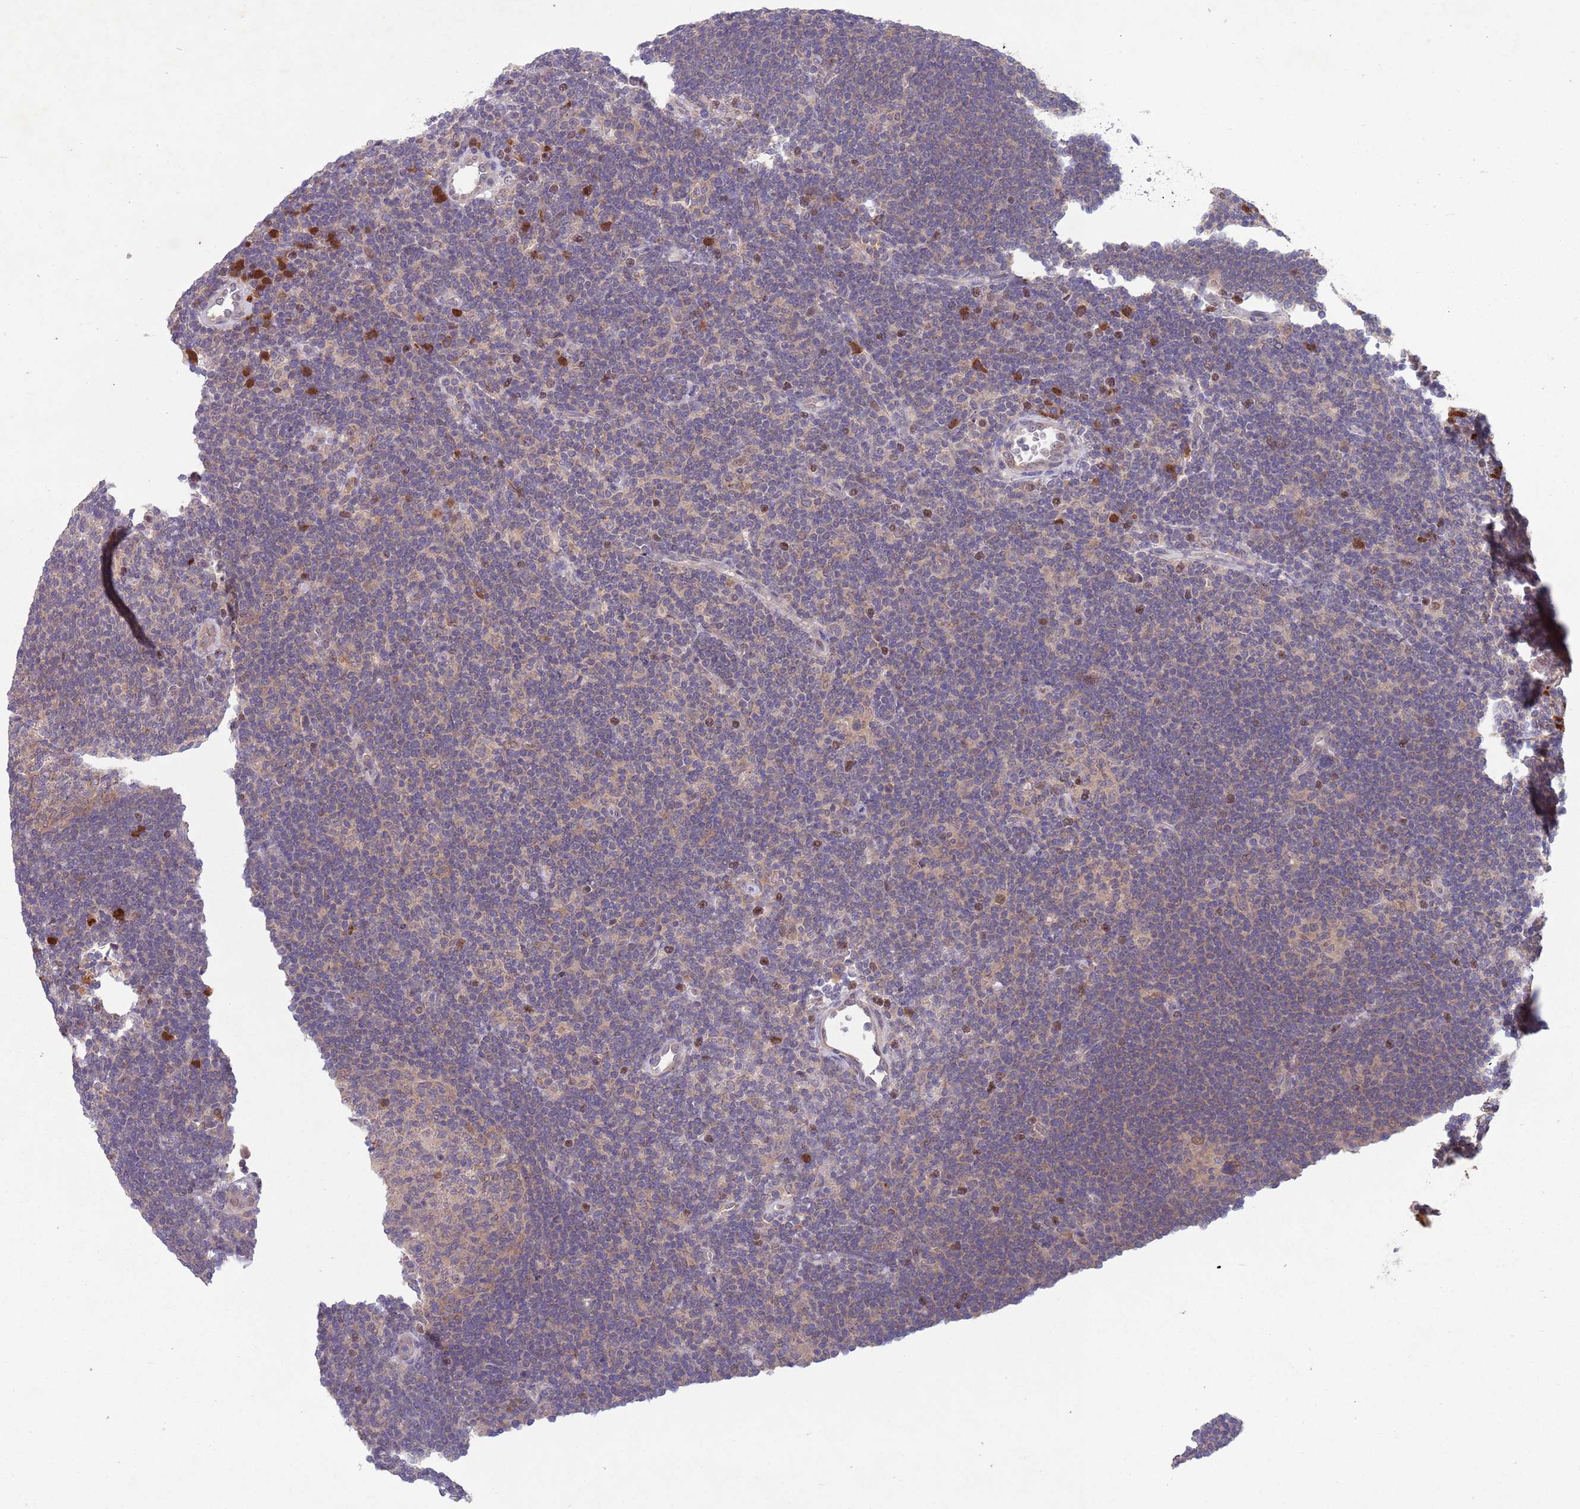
{"staining": {"intensity": "negative", "quantity": "none", "location": "none"}, "tissue": "lymphoma", "cell_type": "Tumor cells", "image_type": "cancer", "snomed": [{"axis": "morphology", "description": "Hodgkin's disease, NOS"}, {"axis": "topography", "description": "Lymph node"}], "caption": "High magnification brightfield microscopy of Hodgkin's disease stained with DAB (3,3'-diaminobenzidine) (brown) and counterstained with hematoxylin (blue): tumor cells show no significant staining.", "gene": "TYW1", "patient": {"sex": "female", "age": 57}}